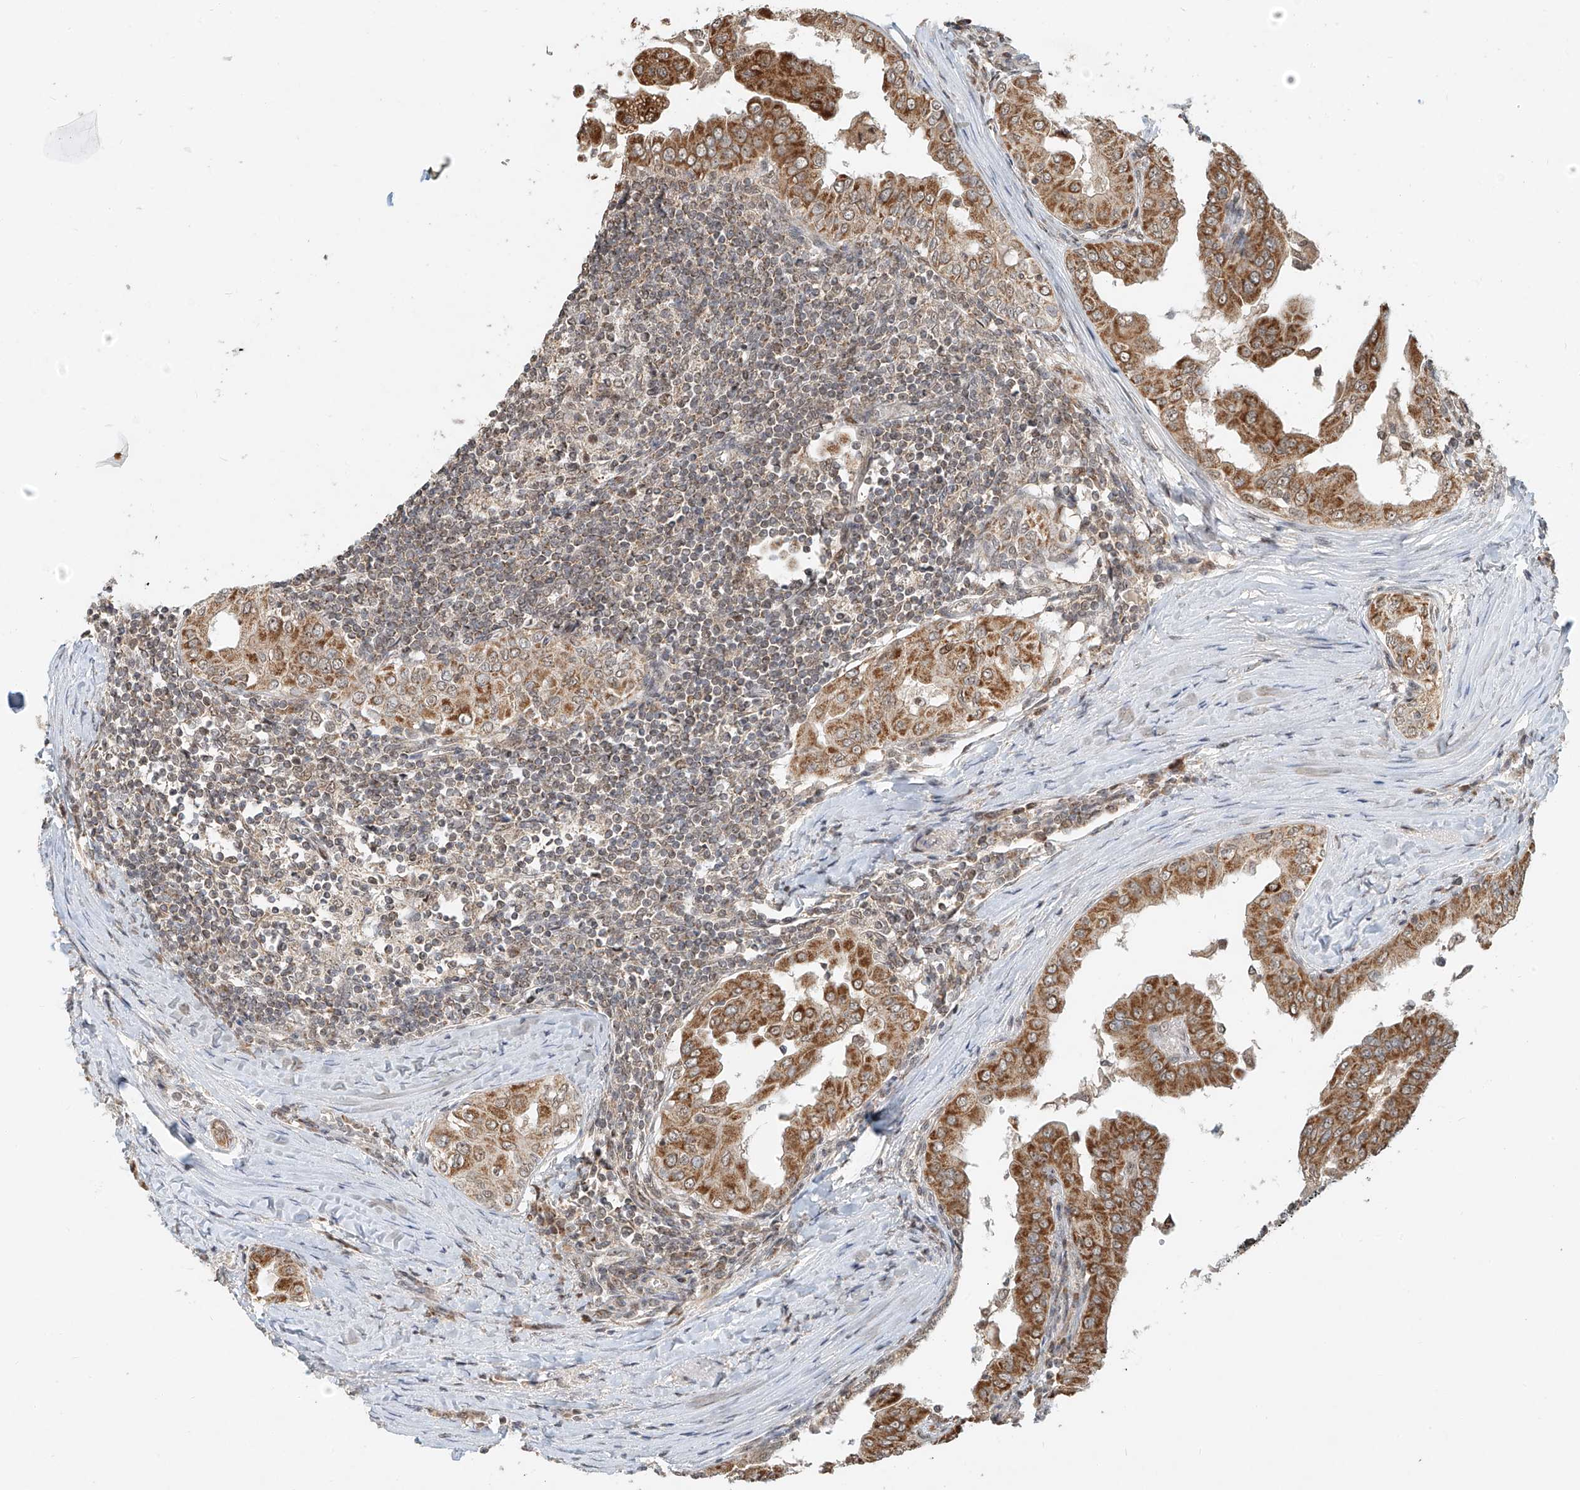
{"staining": {"intensity": "moderate", "quantity": ">75%", "location": "cytoplasmic/membranous"}, "tissue": "thyroid cancer", "cell_type": "Tumor cells", "image_type": "cancer", "snomed": [{"axis": "morphology", "description": "Papillary adenocarcinoma, NOS"}, {"axis": "topography", "description": "Thyroid gland"}], "caption": "A high-resolution photomicrograph shows immunohistochemistry (IHC) staining of papillary adenocarcinoma (thyroid), which exhibits moderate cytoplasmic/membranous positivity in about >75% of tumor cells. Immunohistochemistry stains the protein of interest in brown and the nuclei are stained blue.", "gene": "SYTL3", "patient": {"sex": "male", "age": 33}}